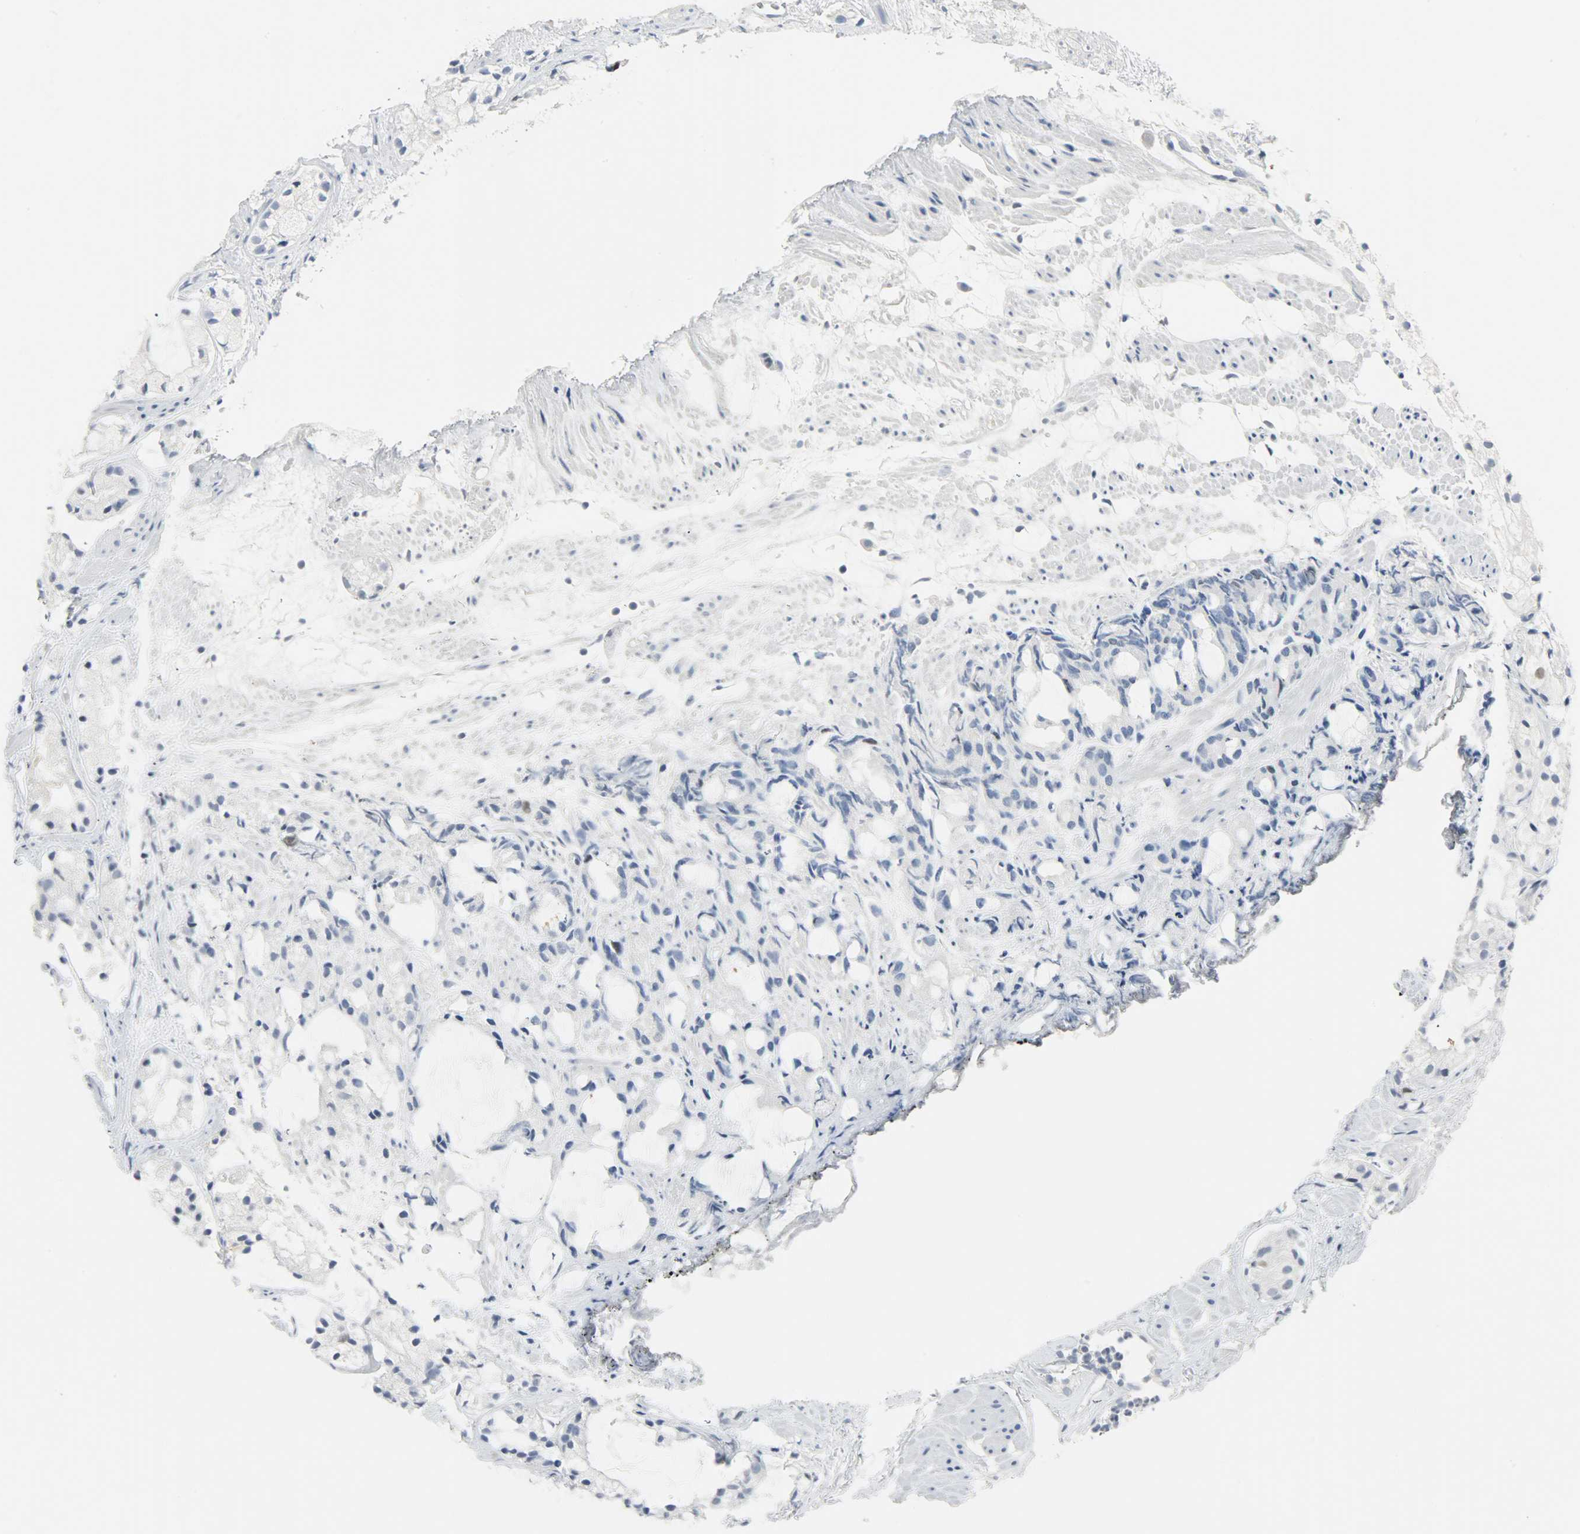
{"staining": {"intensity": "negative", "quantity": "none", "location": "none"}, "tissue": "prostate cancer", "cell_type": "Tumor cells", "image_type": "cancer", "snomed": [{"axis": "morphology", "description": "Adenocarcinoma, High grade"}, {"axis": "topography", "description": "Prostate"}], "caption": "IHC micrograph of human prostate cancer (adenocarcinoma (high-grade)) stained for a protein (brown), which demonstrates no staining in tumor cells. The staining was performed using DAB (3,3'-diaminobenzidine) to visualize the protein expression in brown, while the nuclei were stained in blue with hematoxylin (Magnification: 20x).", "gene": "HELLS", "patient": {"sex": "male", "age": 85}}